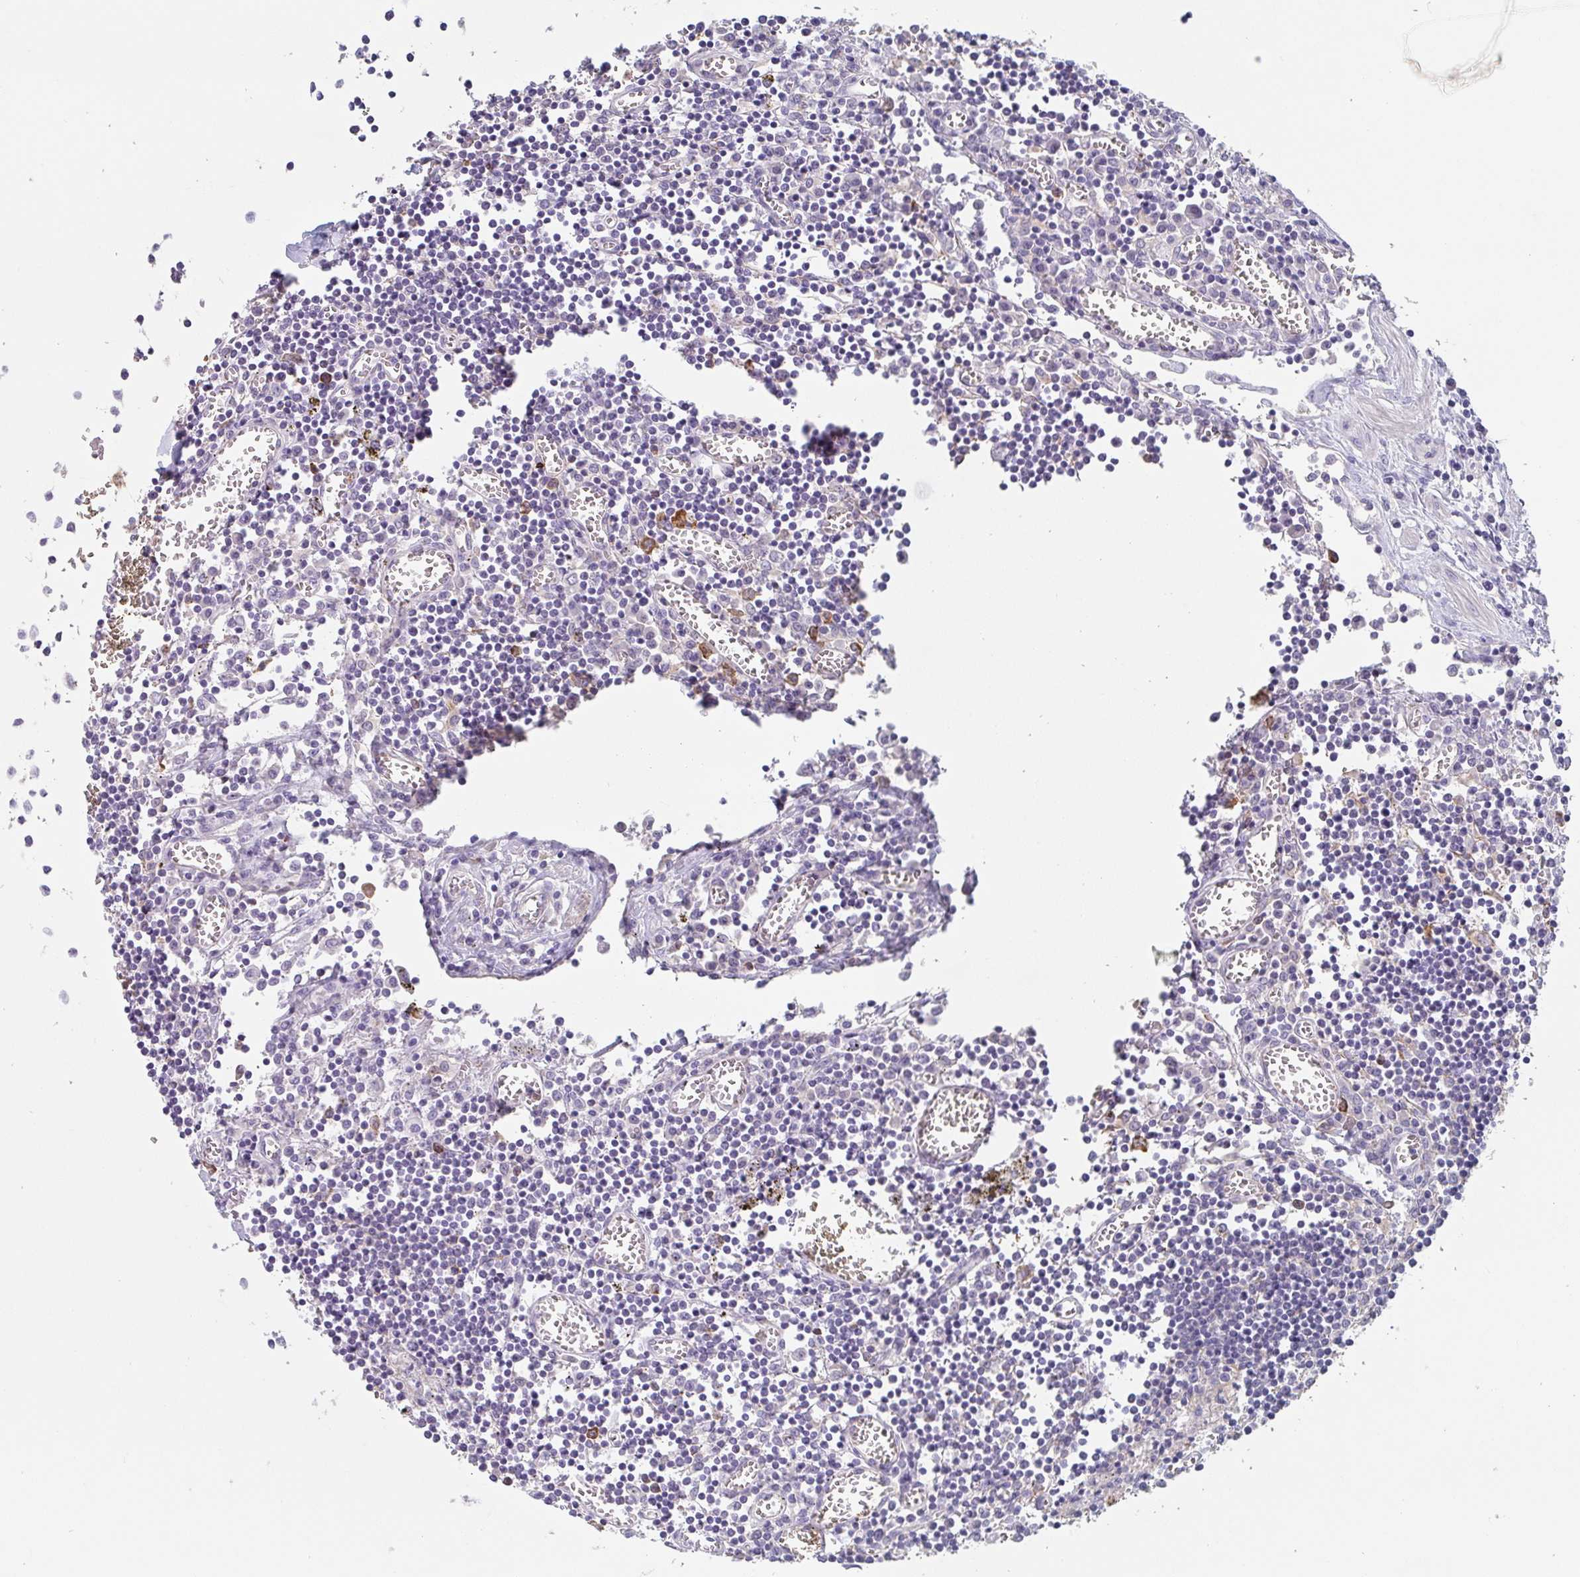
{"staining": {"intensity": "moderate", "quantity": "<25%", "location": "cytoplasmic/membranous"}, "tissue": "lymph node", "cell_type": "Germinal center cells", "image_type": "normal", "snomed": [{"axis": "morphology", "description": "Normal tissue, NOS"}, {"axis": "topography", "description": "Lymph node"}], "caption": "A low amount of moderate cytoplasmic/membranous expression is identified in about <25% of germinal center cells in normal lymph node. (Brightfield microscopy of DAB IHC at high magnification).", "gene": "DBN1", "patient": {"sex": "male", "age": 66}}